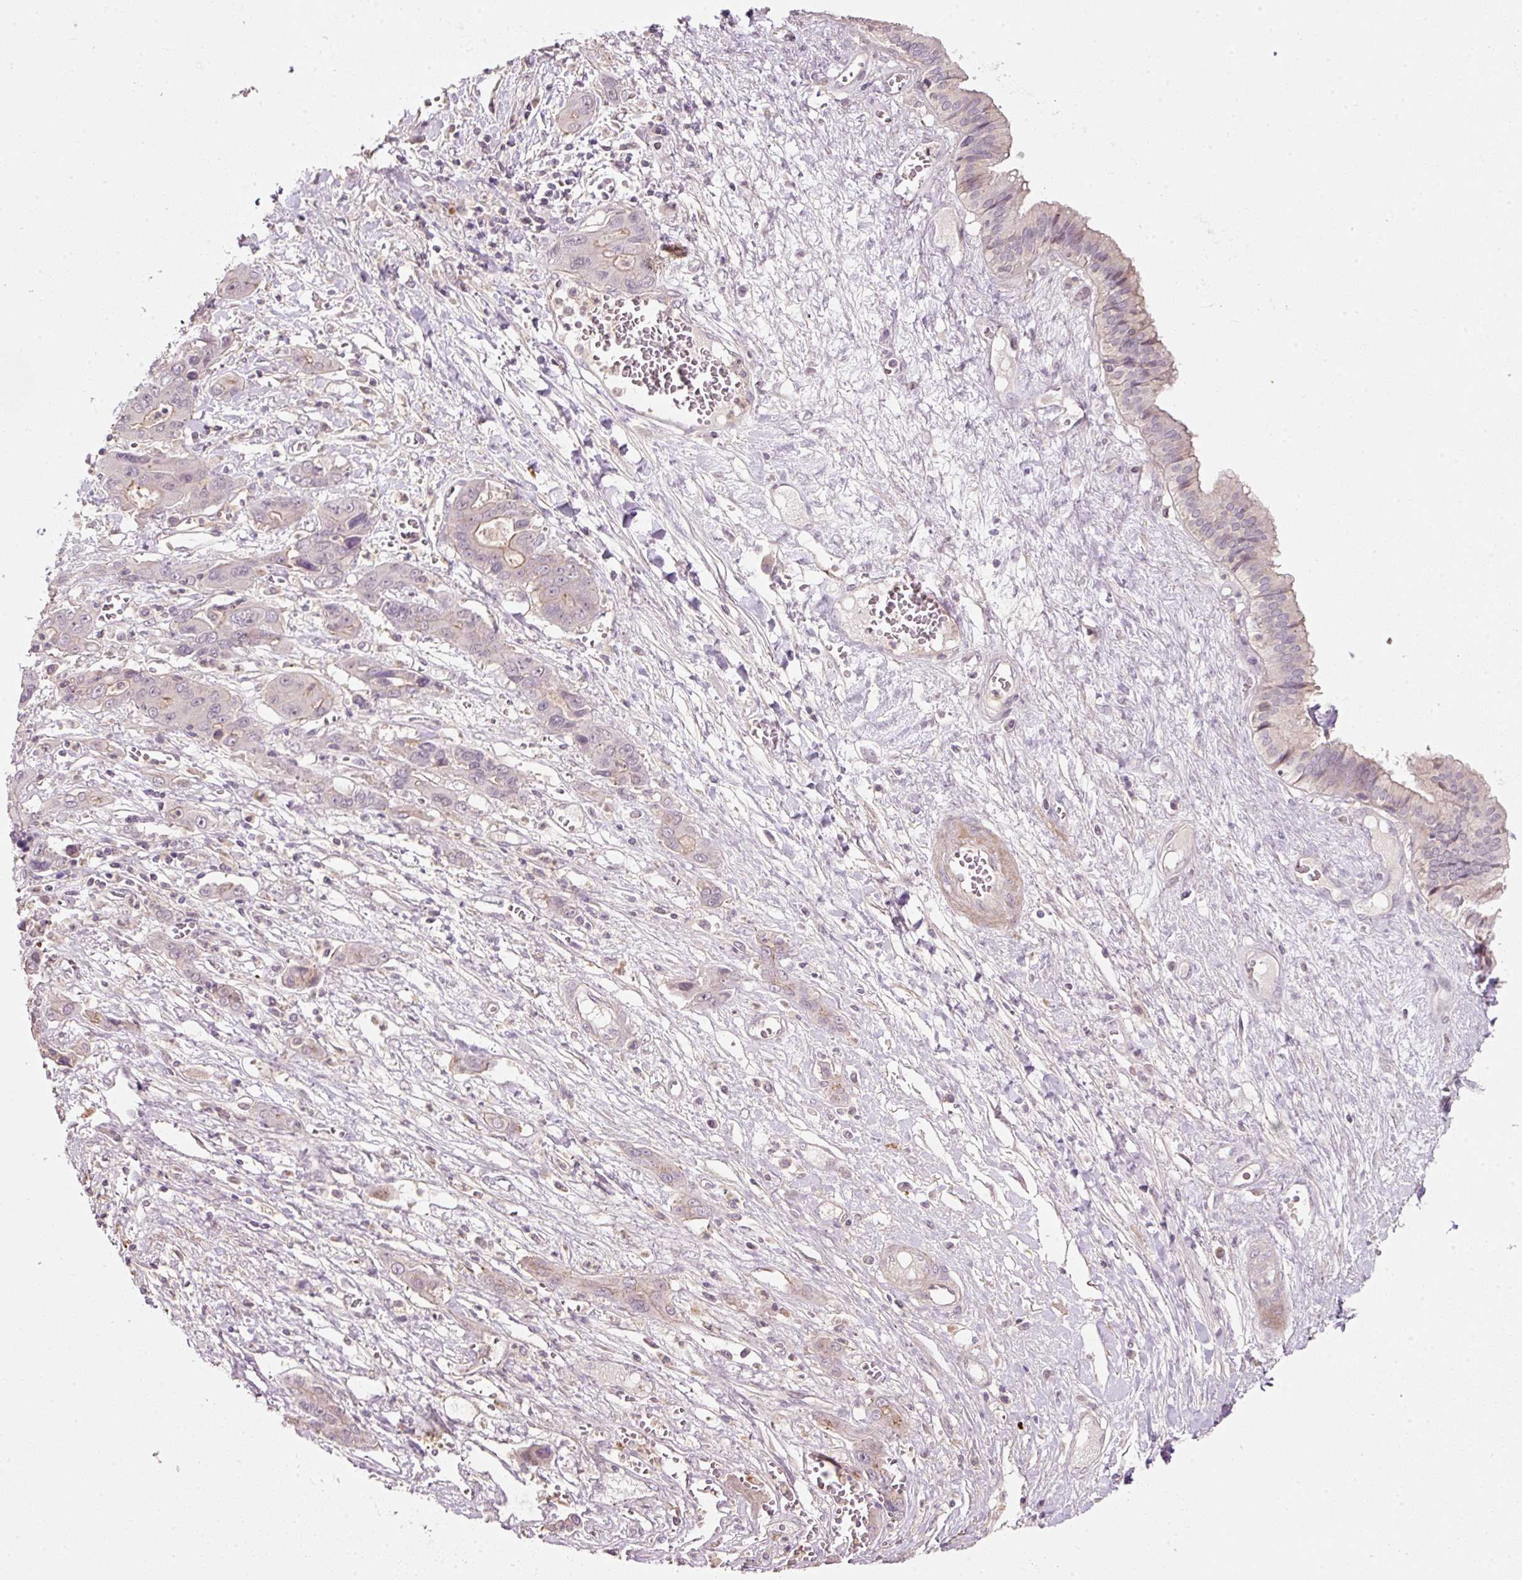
{"staining": {"intensity": "weak", "quantity": "<25%", "location": "cytoplasmic/membranous"}, "tissue": "liver cancer", "cell_type": "Tumor cells", "image_type": "cancer", "snomed": [{"axis": "morphology", "description": "Cholangiocarcinoma"}, {"axis": "topography", "description": "Liver"}], "caption": "Immunohistochemical staining of human liver cancer shows no significant positivity in tumor cells. (Immunohistochemistry, brightfield microscopy, high magnification).", "gene": "TIRAP", "patient": {"sex": "male", "age": 67}}